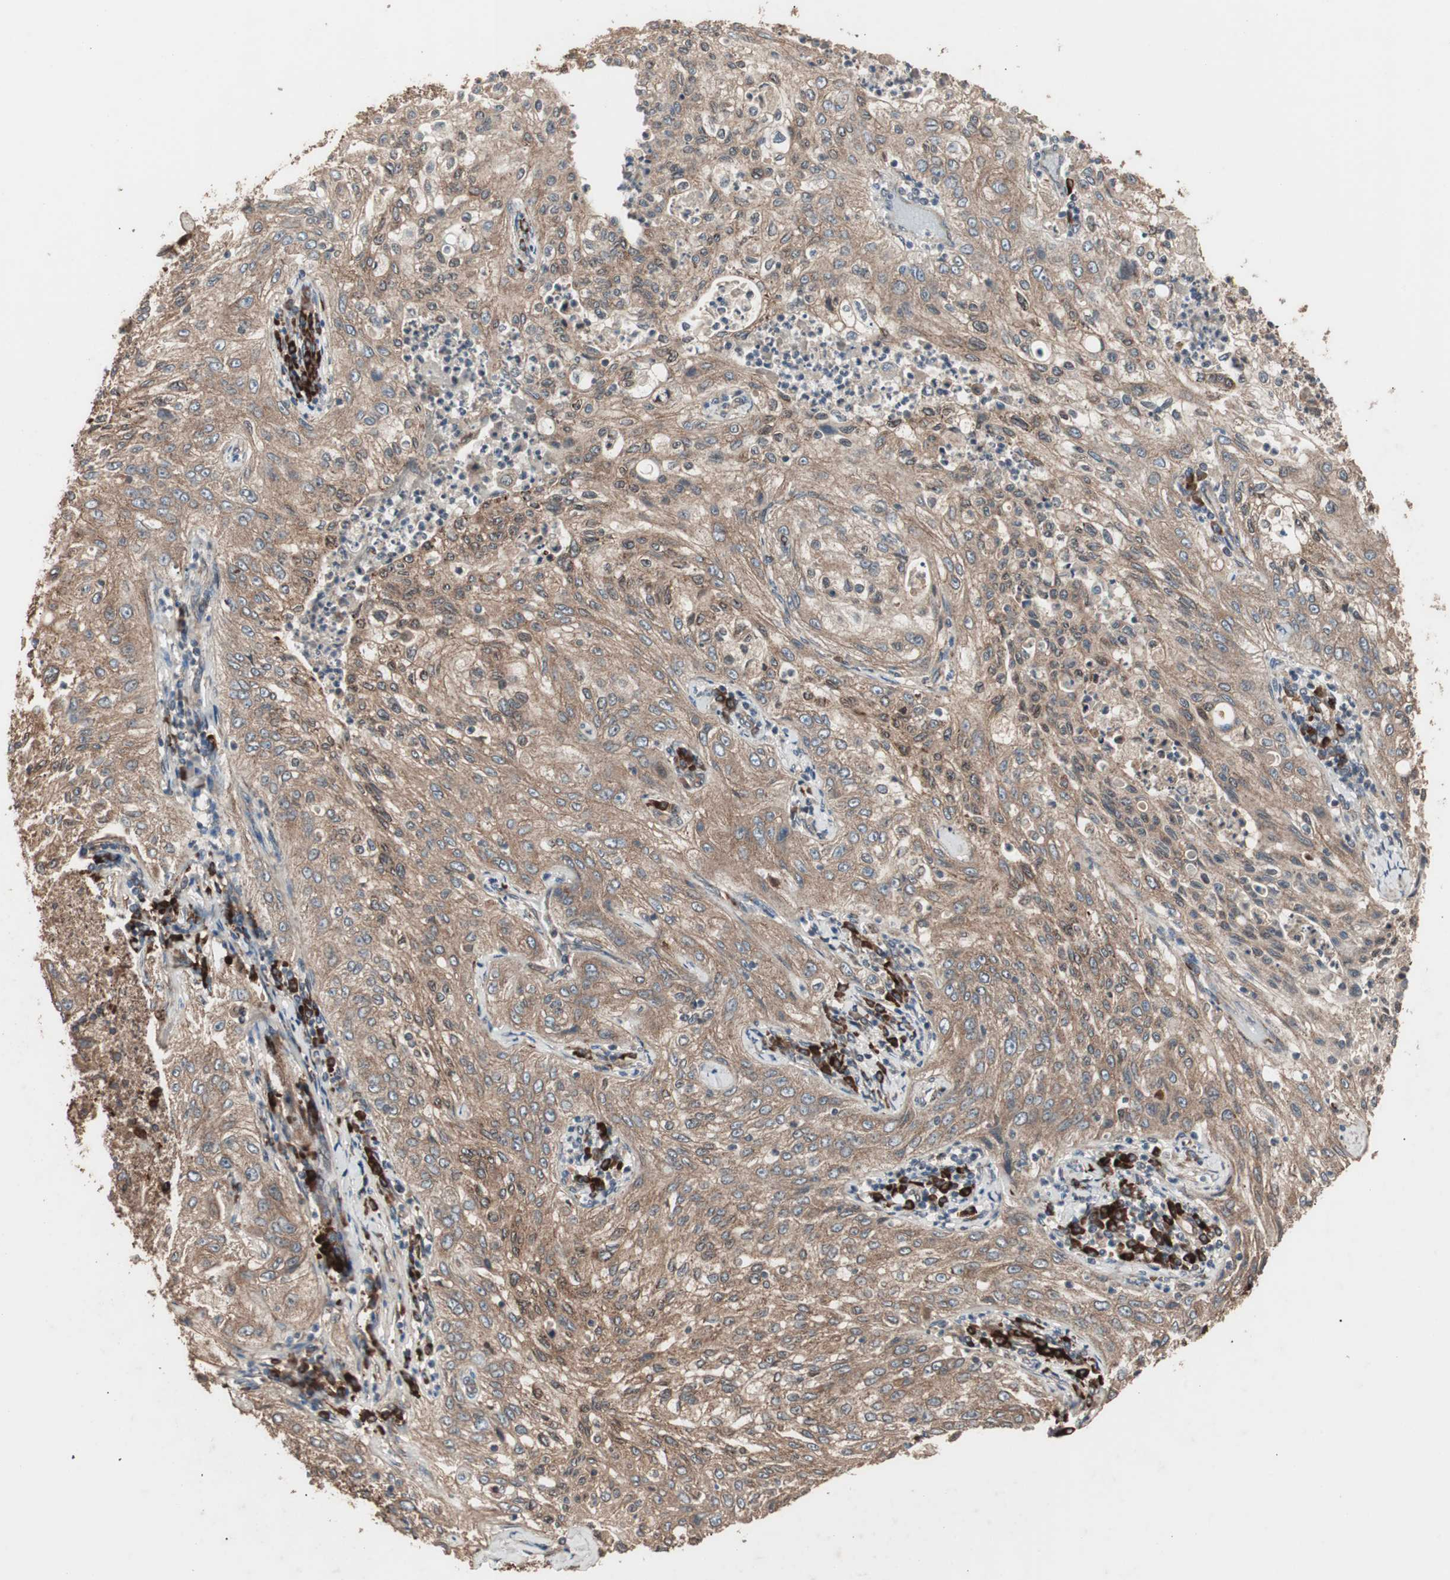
{"staining": {"intensity": "moderate", "quantity": ">75%", "location": "cytoplasmic/membranous"}, "tissue": "lung cancer", "cell_type": "Tumor cells", "image_type": "cancer", "snomed": [{"axis": "morphology", "description": "Inflammation, NOS"}, {"axis": "morphology", "description": "Squamous cell carcinoma, NOS"}, {"axis": "topography", "description": "Lymph node"}, {"axis": "topography", "description": "Soft tissue"}, {"axis": "topography", "description": "Lung"}], "caption": "Brown immunohistochemical staining in lung cancer (squamous cell carcinoma) reveals moderate cytoplasmic/membranous expression in about >75% of tumor cells.", "gene": "LZTS1", "patient": {"sex": "male", "age": 66}}